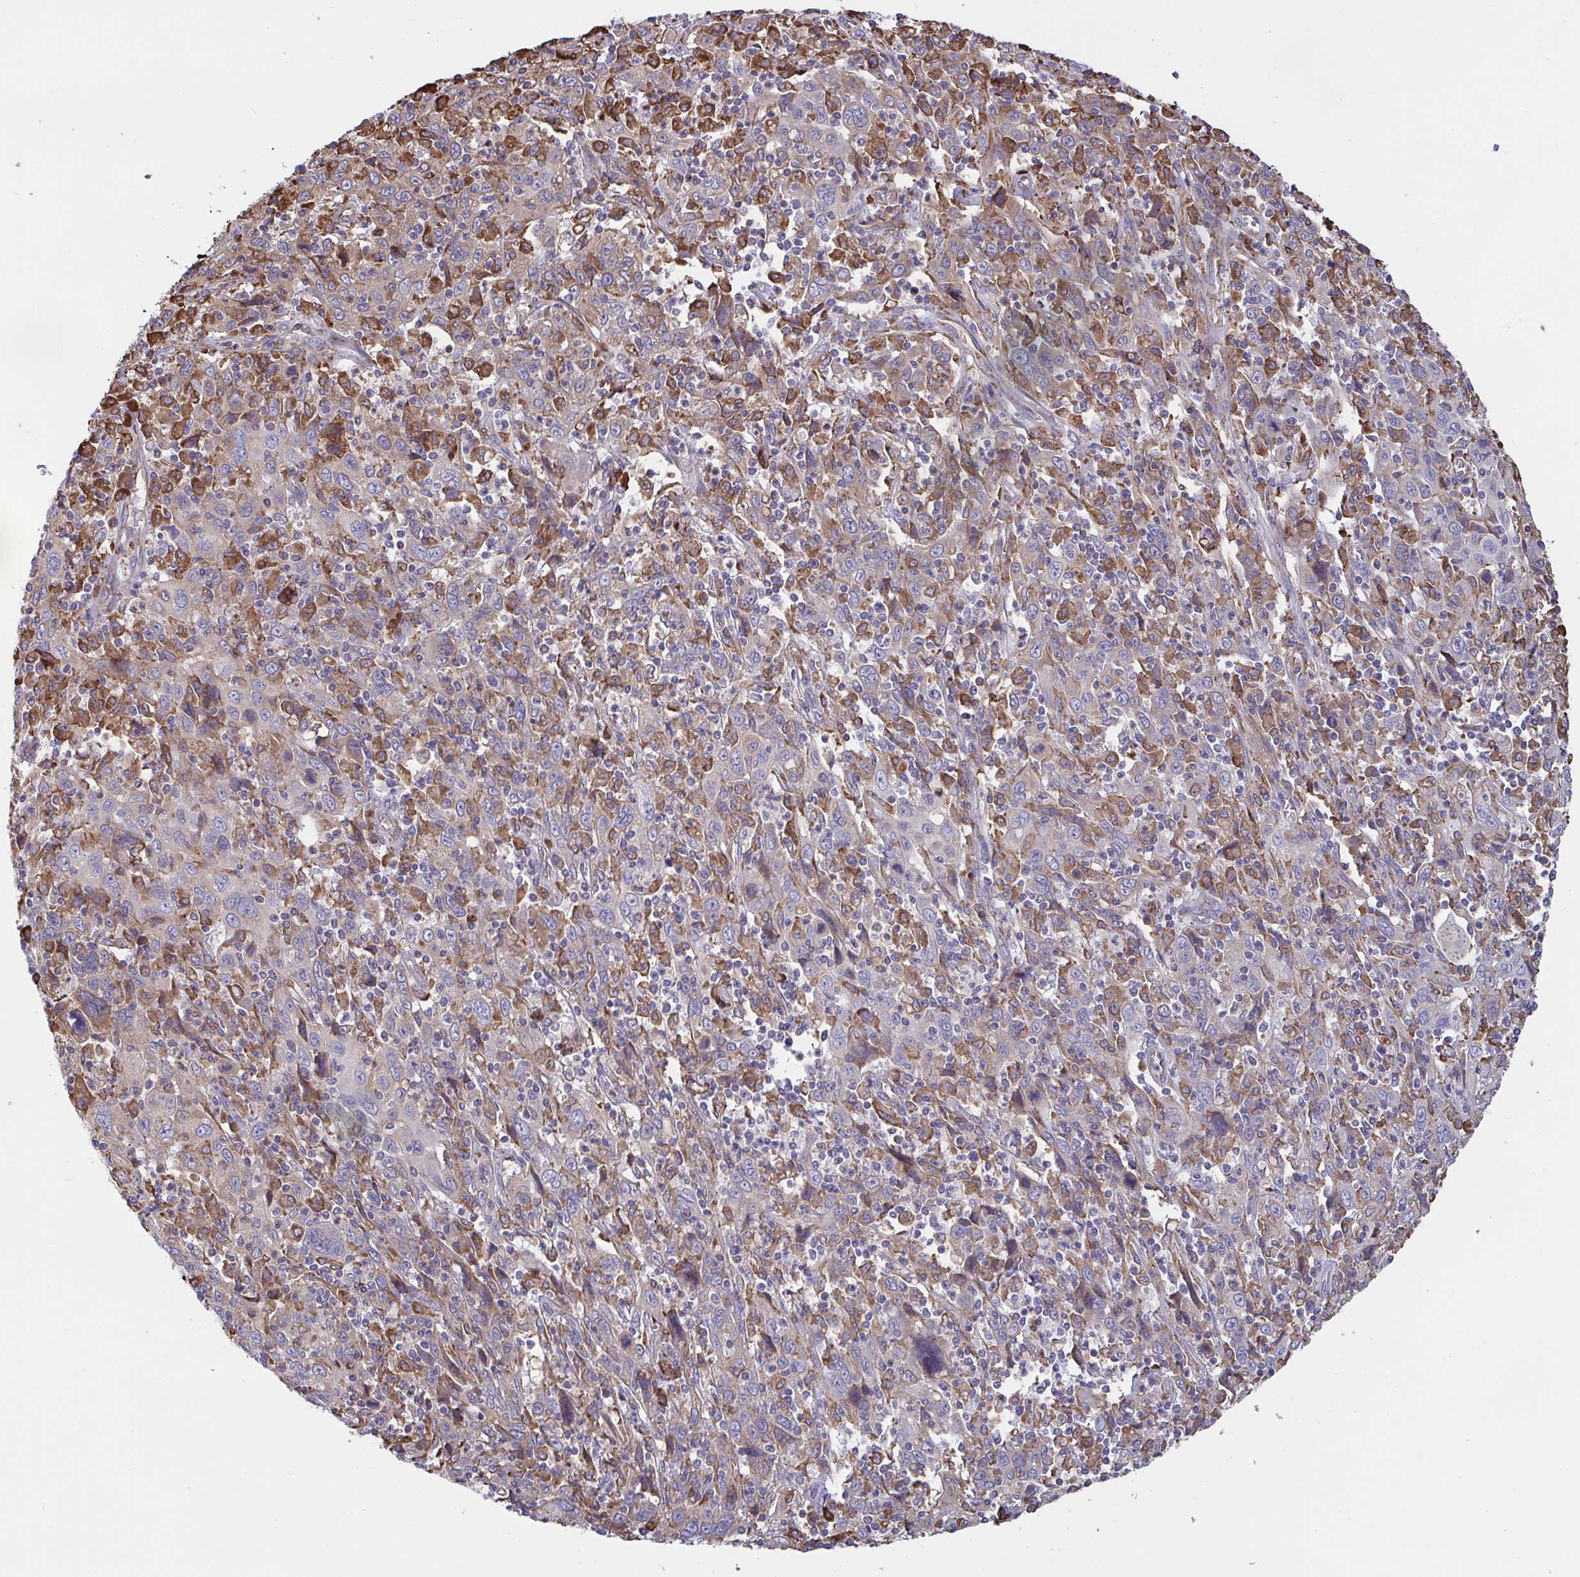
{"staining": {"intensity": "weak", "quantity": "<25%", "location": "cytoplasmic/membranous"}, "tissue": "cervical cancer", "cell_type": "Tumor cells", "image_type": "cancer", "snomed": [{"axis": "morphology", "description": "Squamous cell carcinoma, NOS"}, {"axis": "topography", "description": "Cervix"}], "caption": "Micrograph shows no significant protein positivity in tumor cells of cervical squamous cell carcinoma. (Stains: DAB IHC with hematoxylin counter stain, Microscopy: brightfield microscopy at high magnification).", "gene": "MYMK", "patient": {"sex": "female", "age": 46}}